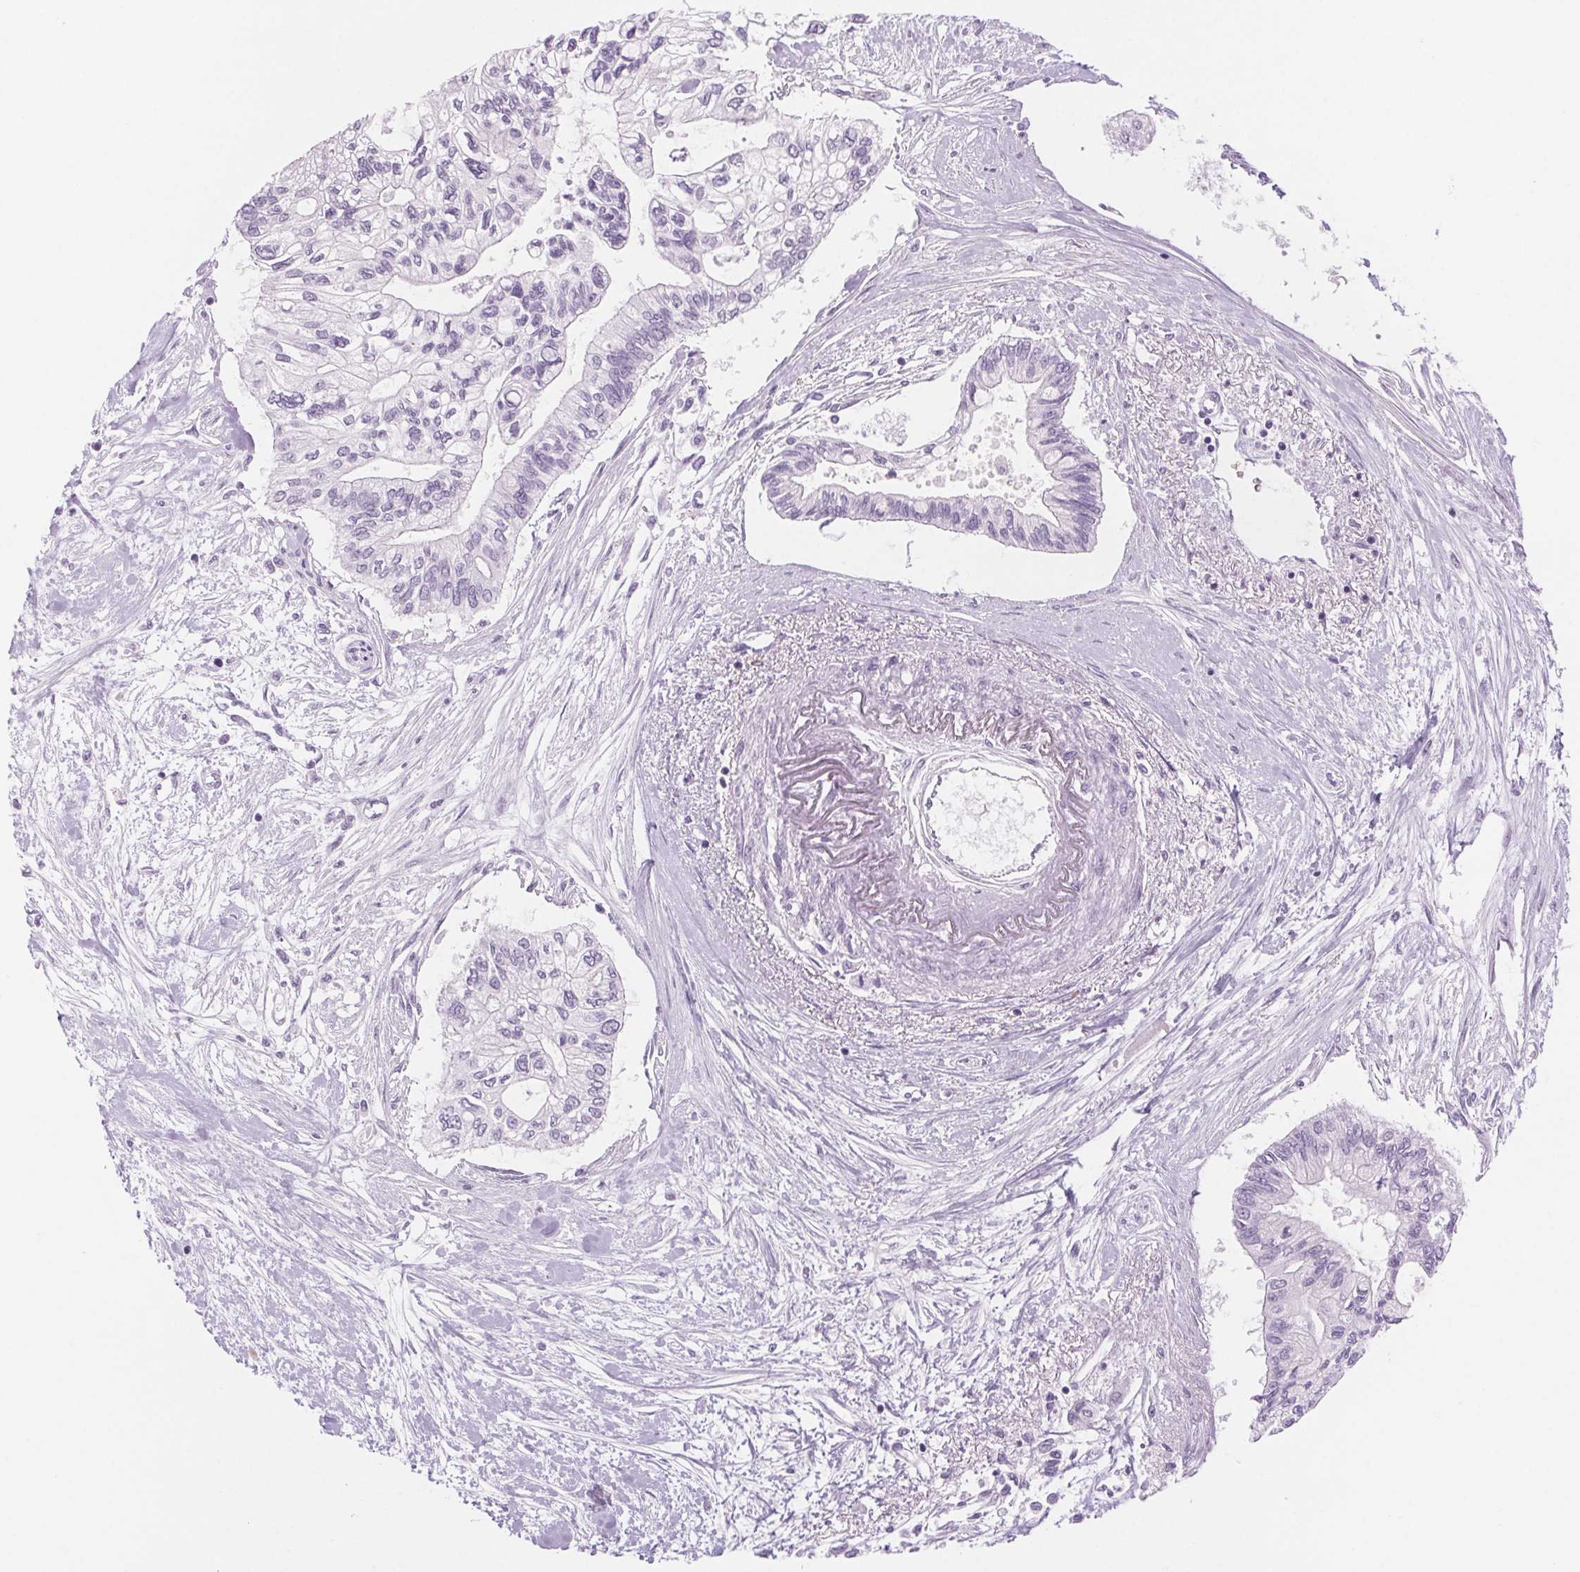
{"staining": {"intensity": "negative", "quantity": "none", "location": "none"}, "tissue": "pancreatic cancer", "cell_type": "Tumor cells", "image_type": "cancer", "snomed": [{"axis": "morphology", "description": "Adenocarcinoma, NOS"}, {"axis": "topography", "description": "Pancreas"}], "caption": "Tumor cells are negative for brown protein staining in adenocarcinoma (pancreatic).", "gene": "SLC6A19", "patient": {"sex": "female", "age": 77}}